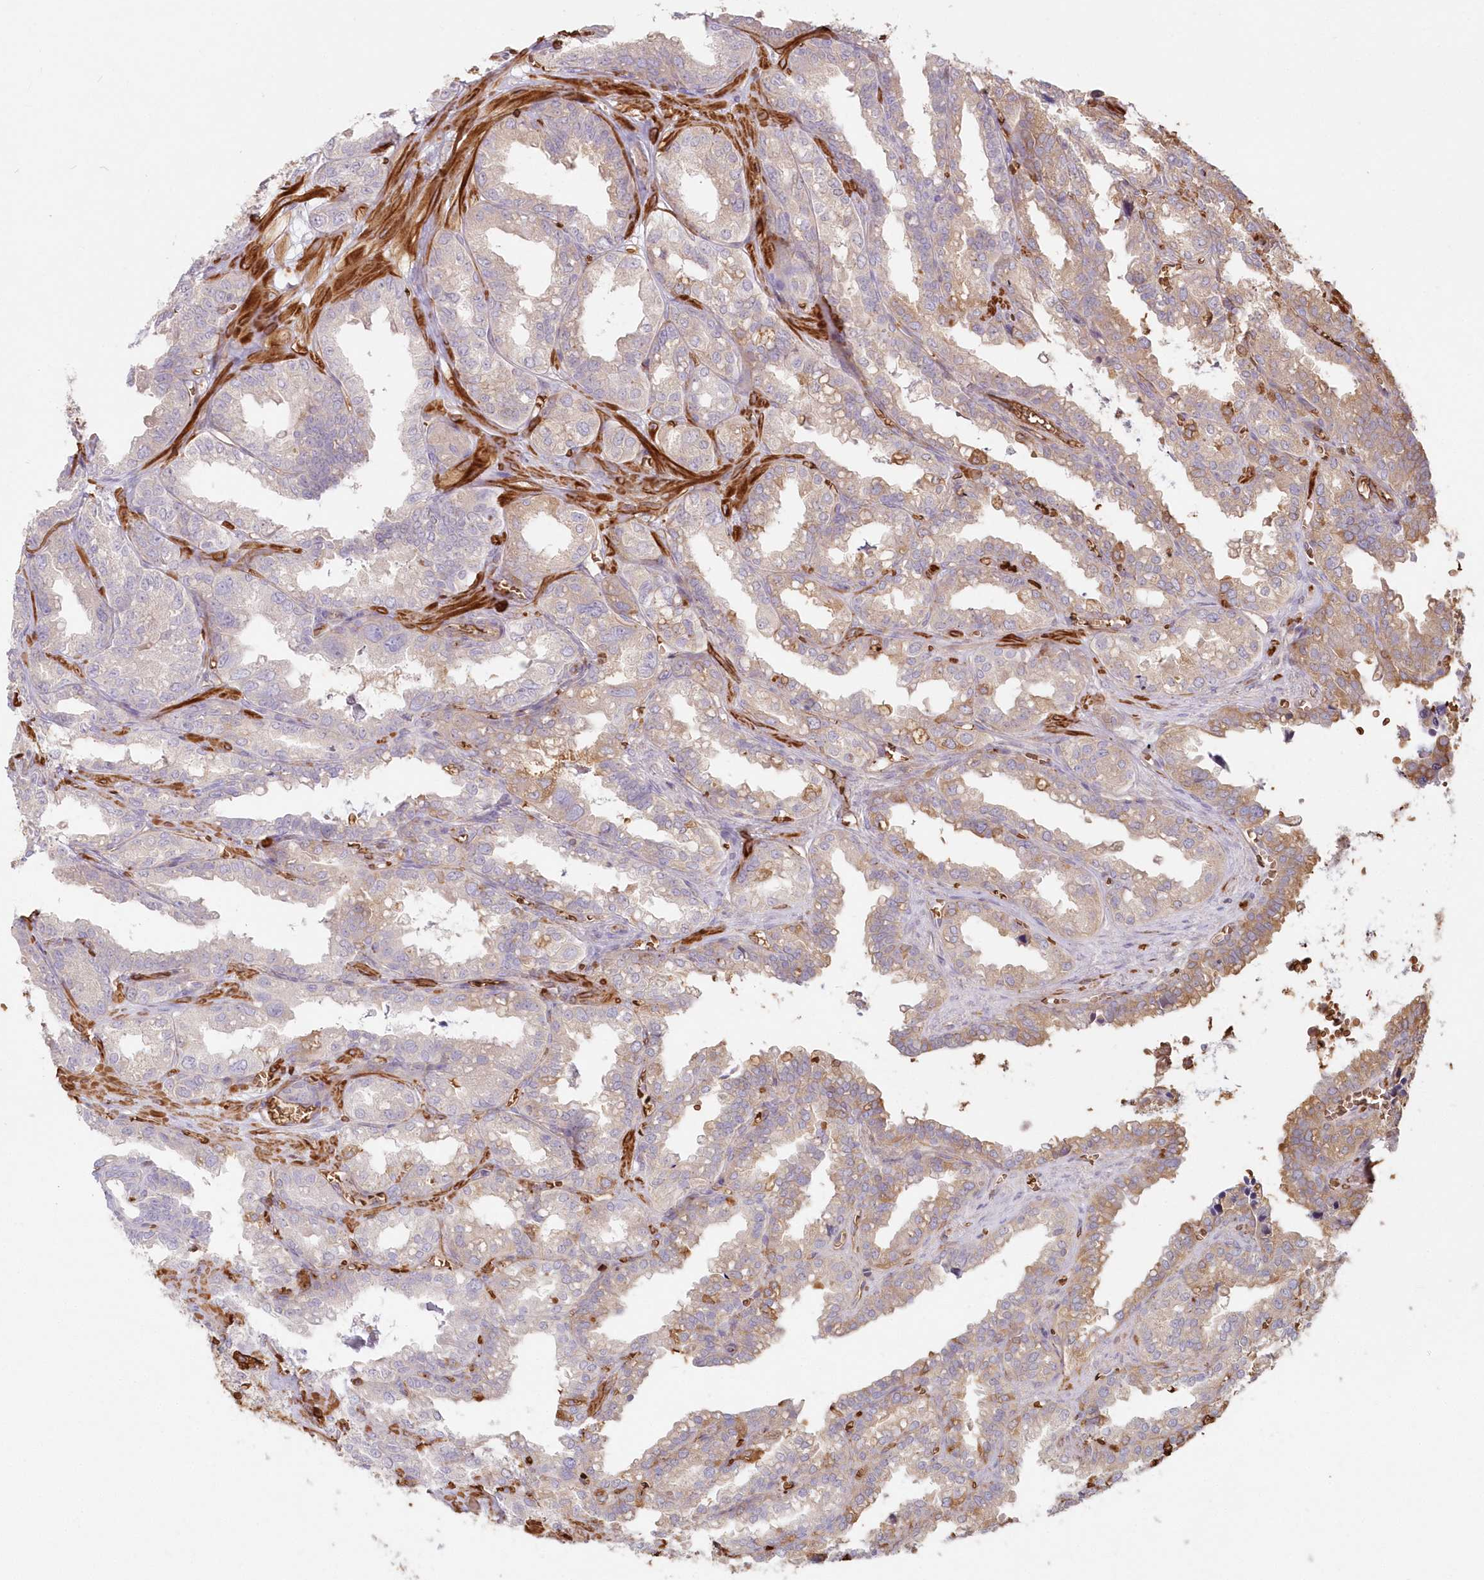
{"staining": {"intensity": "weak", "quantity": "25%-75%", "location": "cytoplasmic/membranous"}, "tissue": "seminal vesicle", "cell_type": "Glandular cells", "image_type": "normal", "snomed": [{"axis": "morphology", "description": "Normal tissue, NOS"}, {"axis": "topography", "description": "Prostate"}, {"axis": "topography", "description": "Seminal veicle"}], "caption": "DAB immunohistochemical staining of unremarkable seminal vesicle reveals weak cytoplasmic/membranous protein expression in about 25%-75% of glandular cells.", "gene": "SERINC1", "patient": {"sex": "male", "age": 51}}